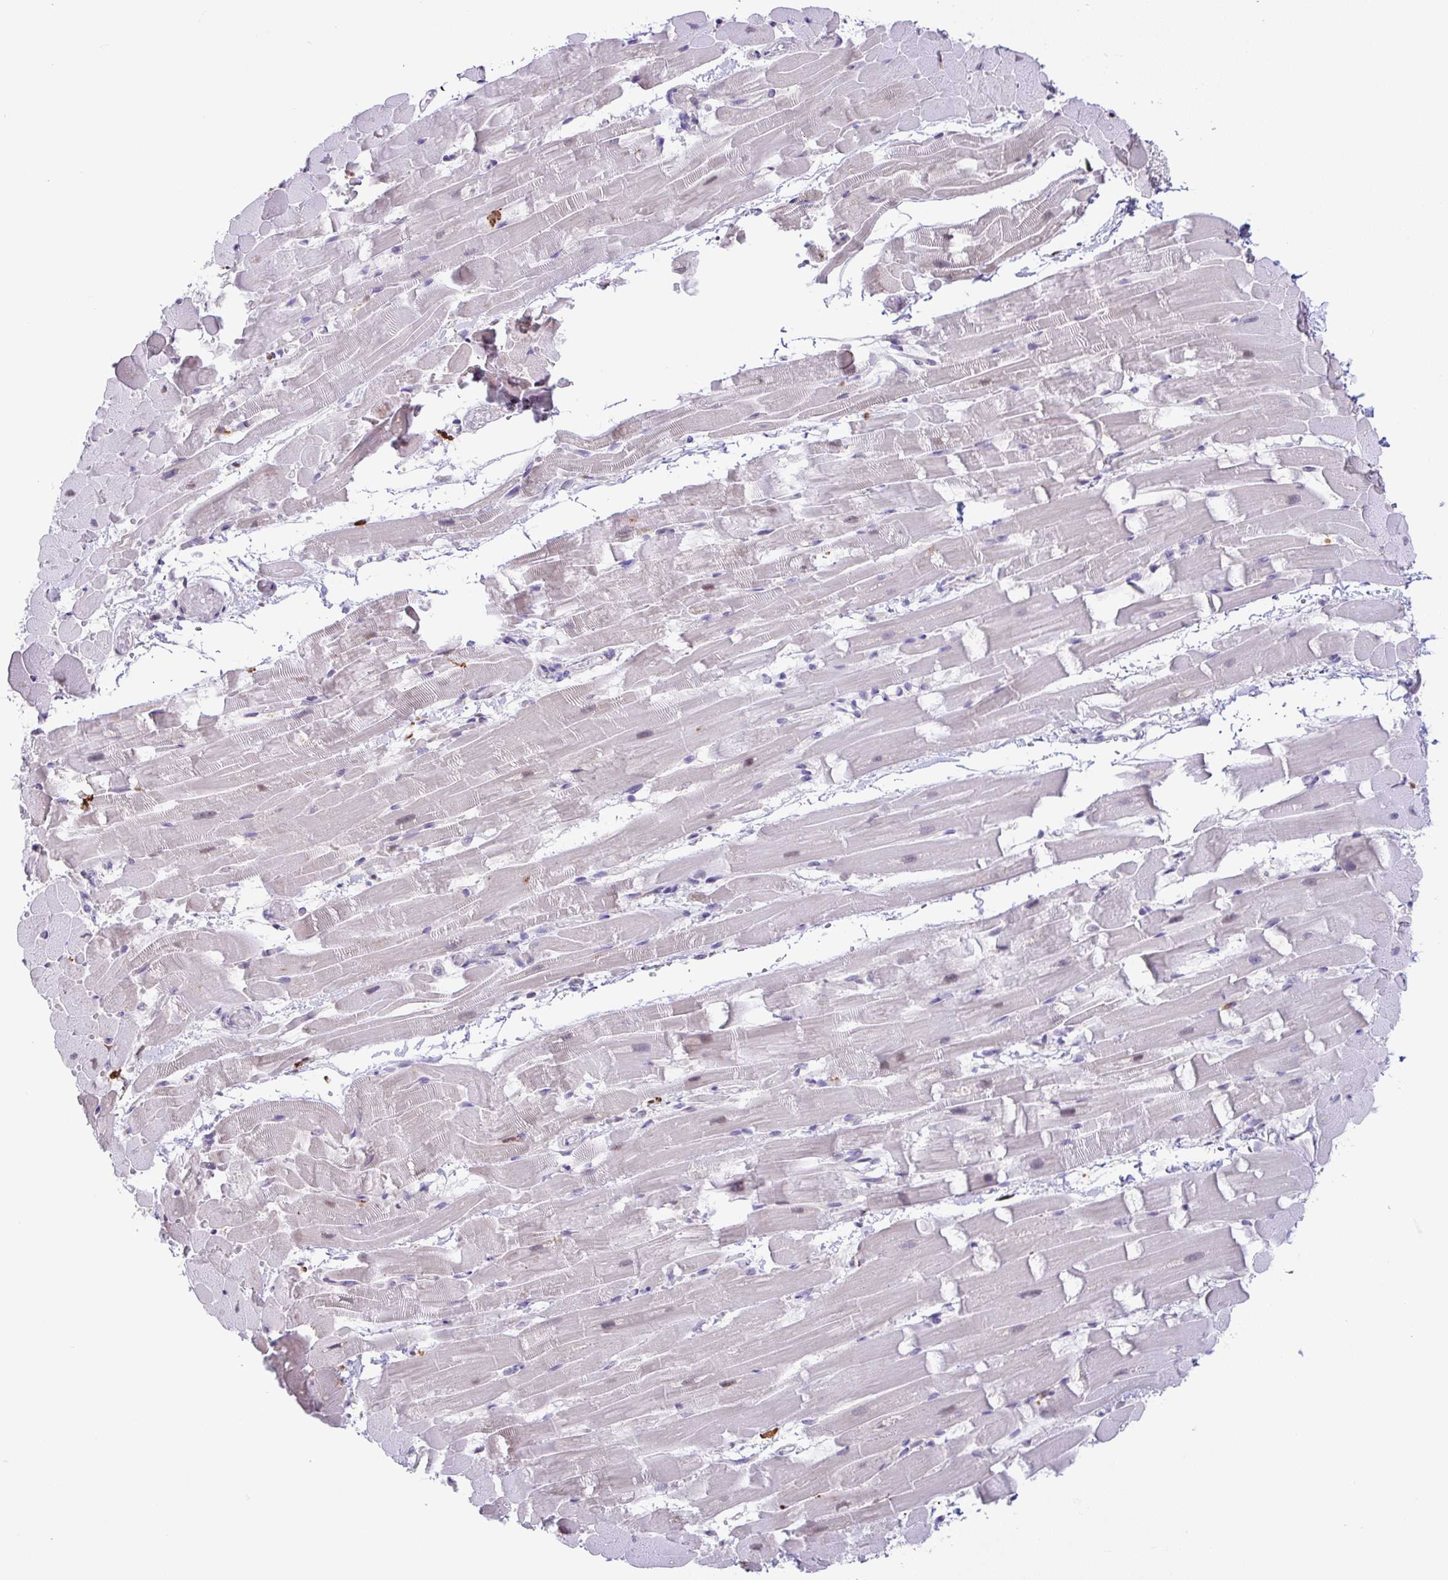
{"staining": {"intensity": "moderate", "quantity": "25%-75%", "location": "nuclear"}, "tissue": "heart muscle", "cell_type": "Cardiomyocytes", "image_type": "normal", "snomed": [{"axis": "morphology", "description": "Normal tissue, NOS"}, {"axis": "topography", "description": "Heart"}], "caption": "Heart muscle stained with immunohistochemistry (IHC) reveals moderate nuclear expression in approximately 25%-75% of cardiomyocytes.", "gene": "BTBD10", "patient": {"sex": "male", "age": 37}}